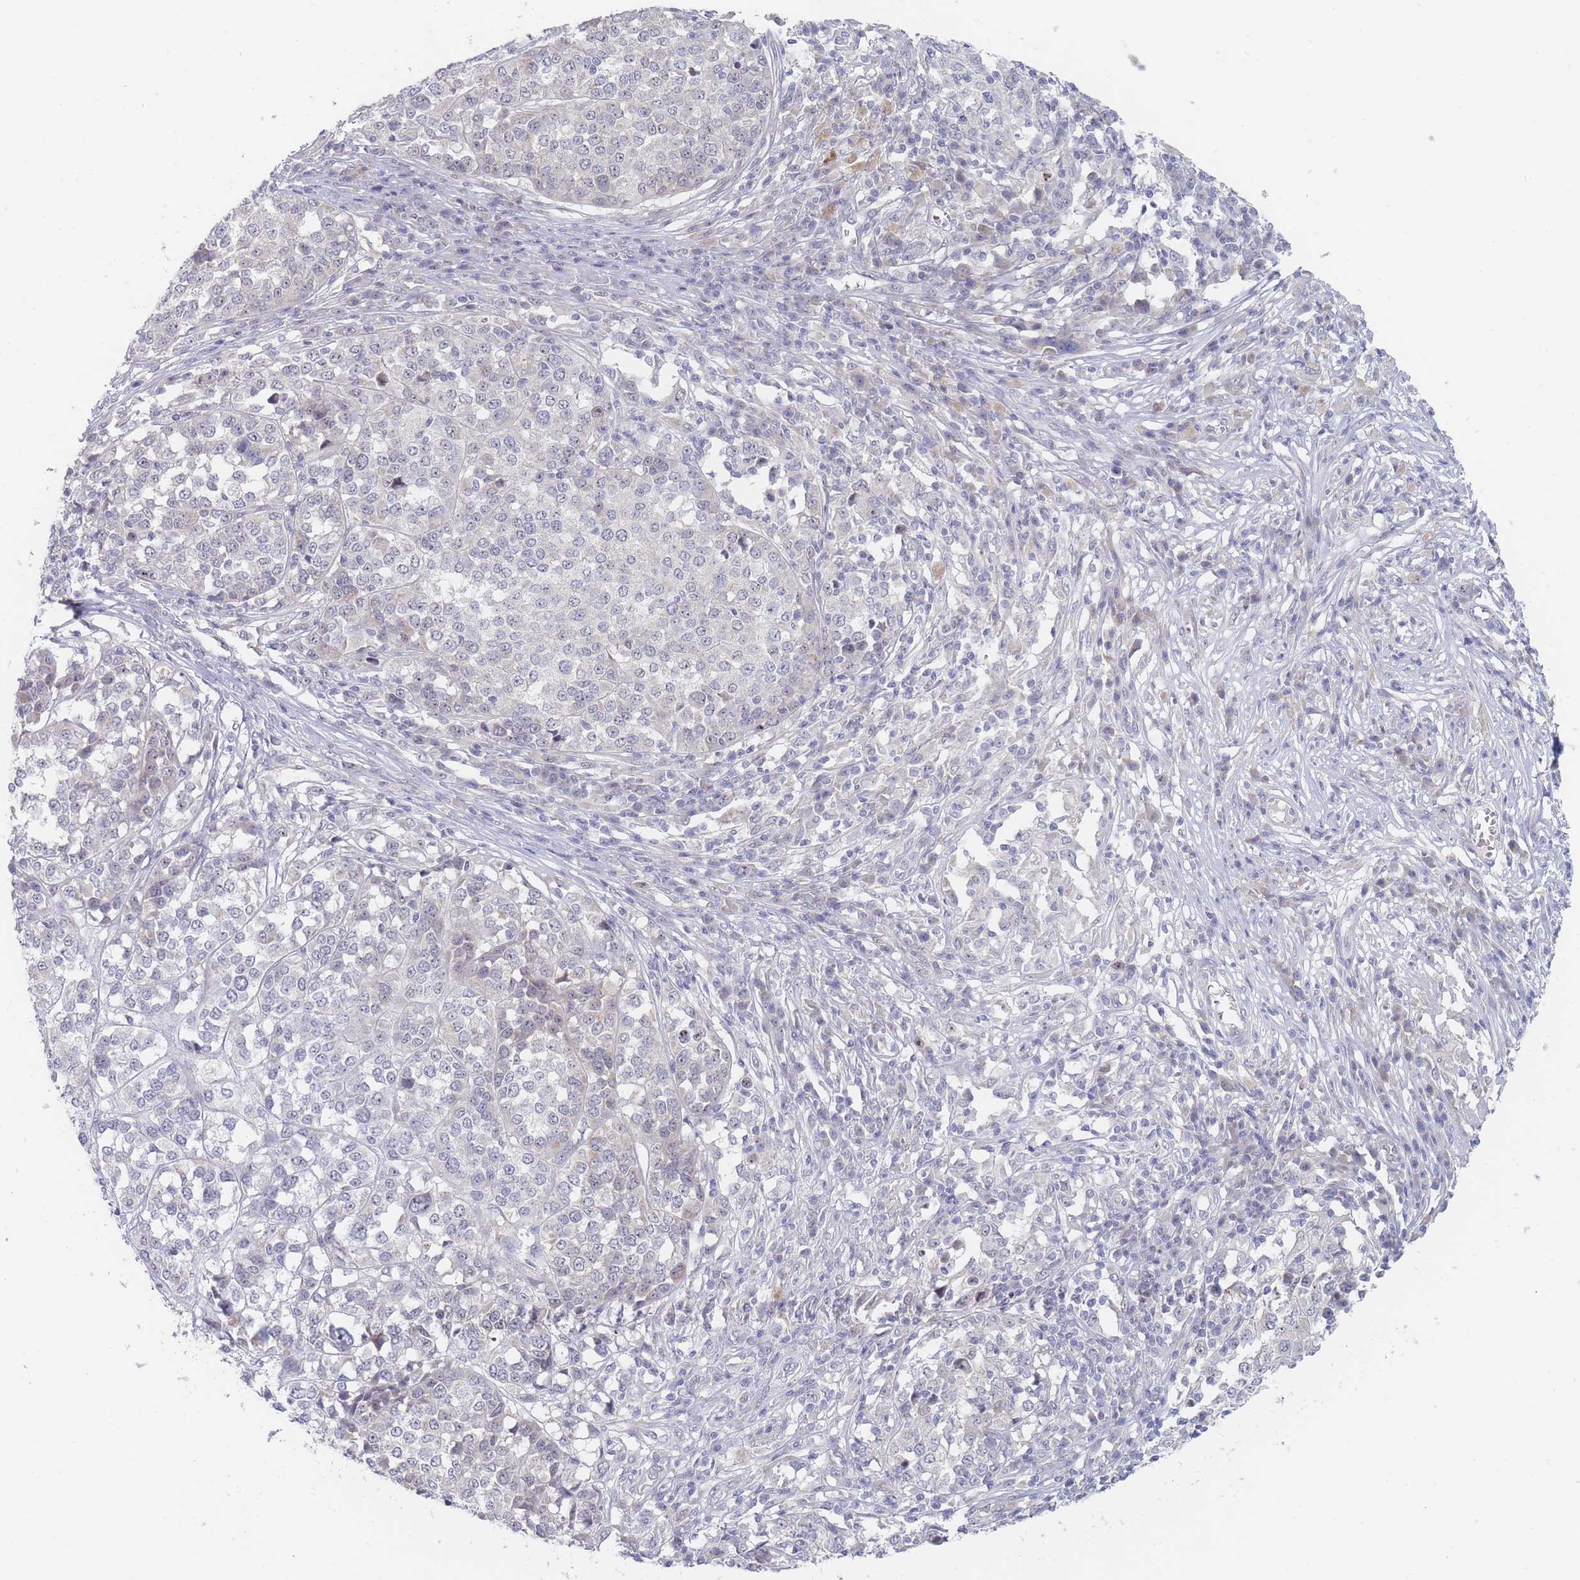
{"staining": {"intensity": "negative", "quantity": "none", "location": "none"}, "tissue": "melanoma", "cell_type": "Tumor cells", "image_type": "cancer", "snomed": [{"axis": "morphology", "description": "Malignant melanoma, Metastatic site"}, {"axis": "topography", "description": "Lymph node"}], "caption": "High power microscopy micrograph of an immunohistochemistry micrograph of melanoma, revealing no significant expression in tumor cells.", "gene": "RNF8", "patient": {"sex": "male", "age": 44}}